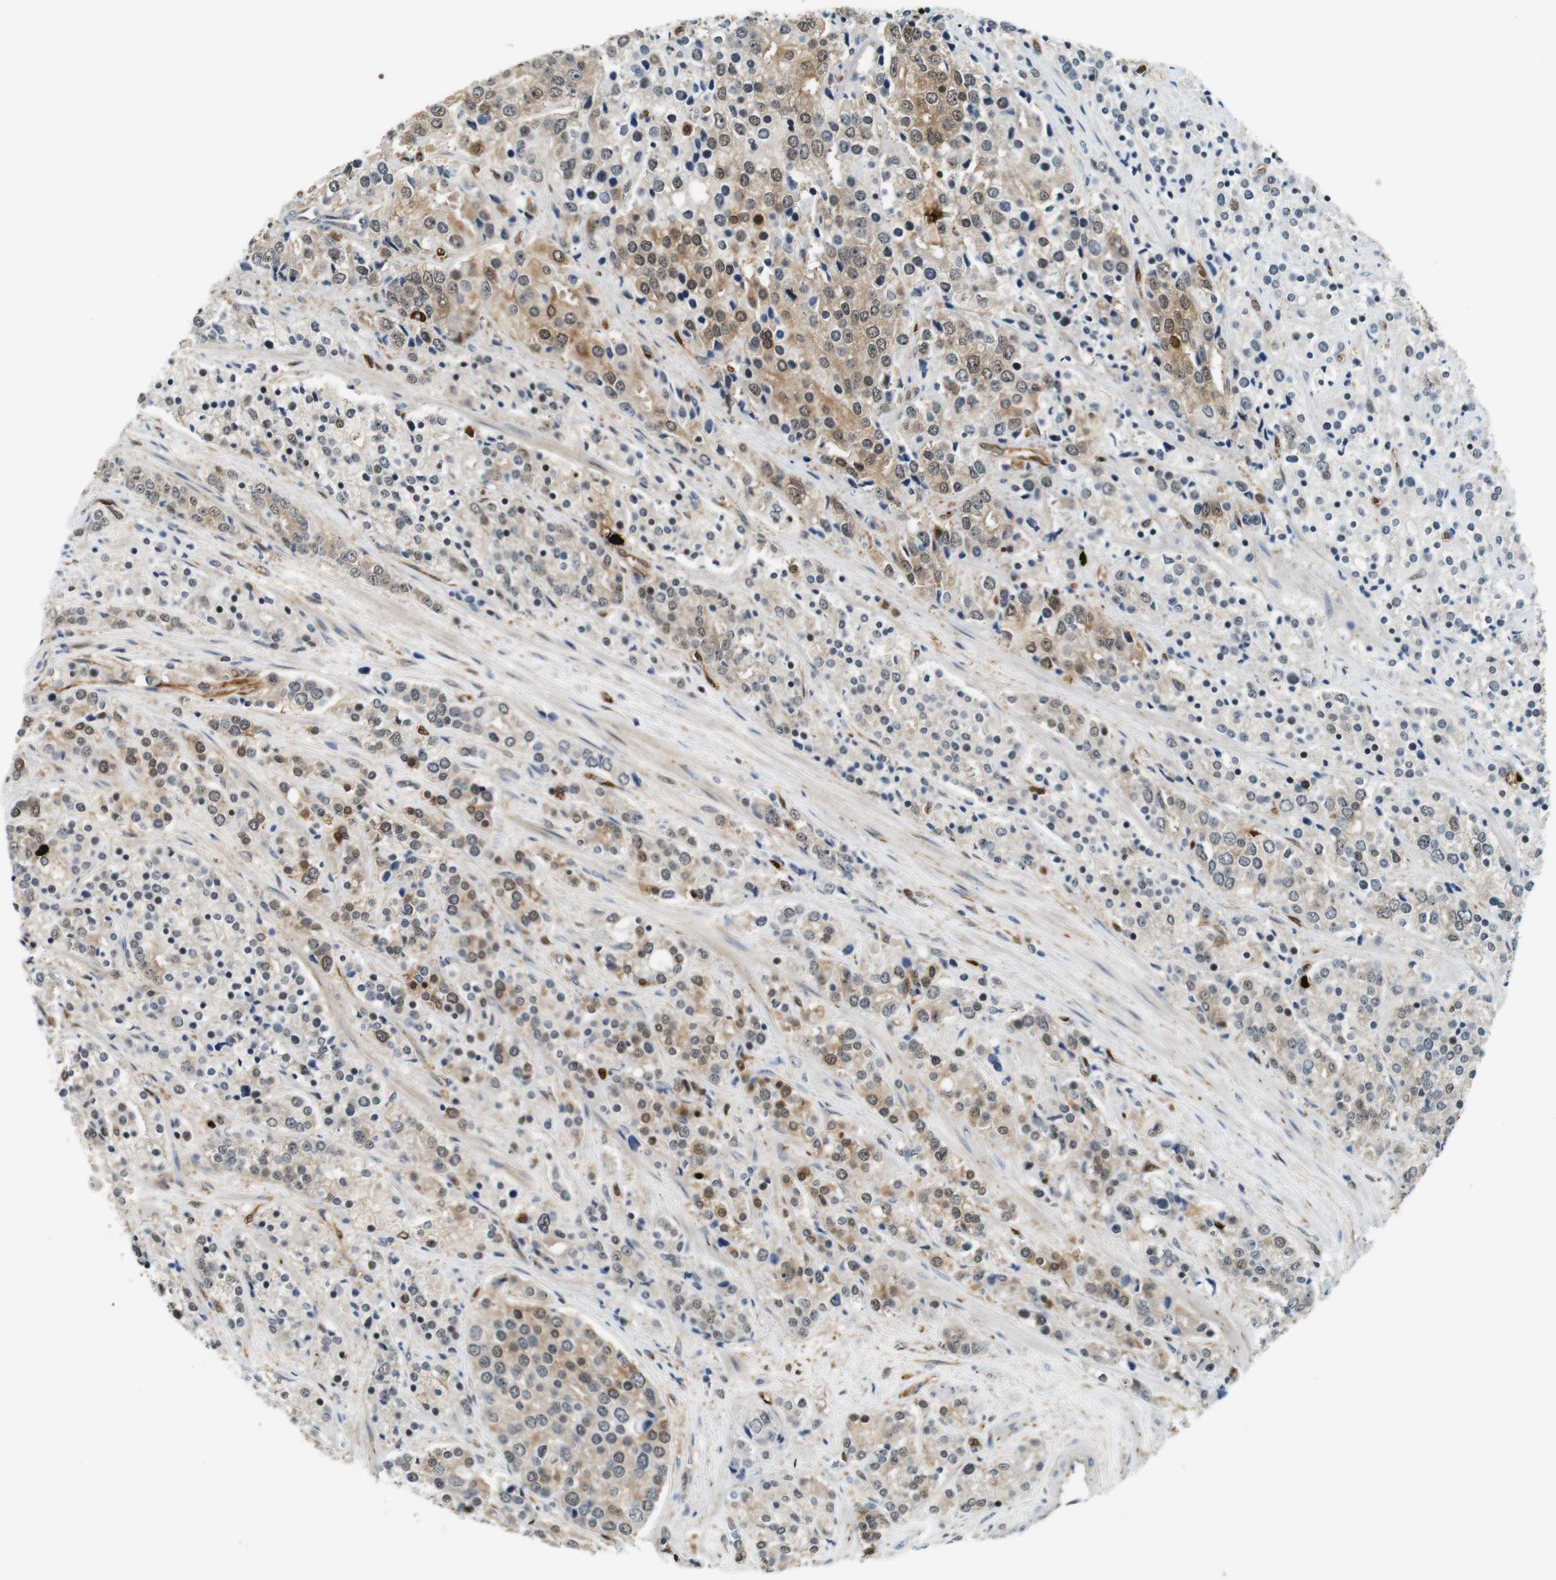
{"staining": {"intensity": "moderate", "quantity": "25%-75%", "location": "cytoplasmic/membranous,nuclear"}, "tissue": "prostate cancer", "cell_type": "Tumor cells", "image_type": "cancer", "snomed": [{"axis": "morphology", "description": "Adenocarcinoma, High grade"}, {"axis": "topography", "description": "Prostate"}], "caption": "Immunohistochemistry (DAB (3,3'-diaminobenzidine)) staining of human prostate cancer shows moderate cytoplasmic/membranous and nuclear protein staining in approximately 25%-75% of tumor cells.", "gene": "LXN", "patient": {"sex": "male", "age": 71}}